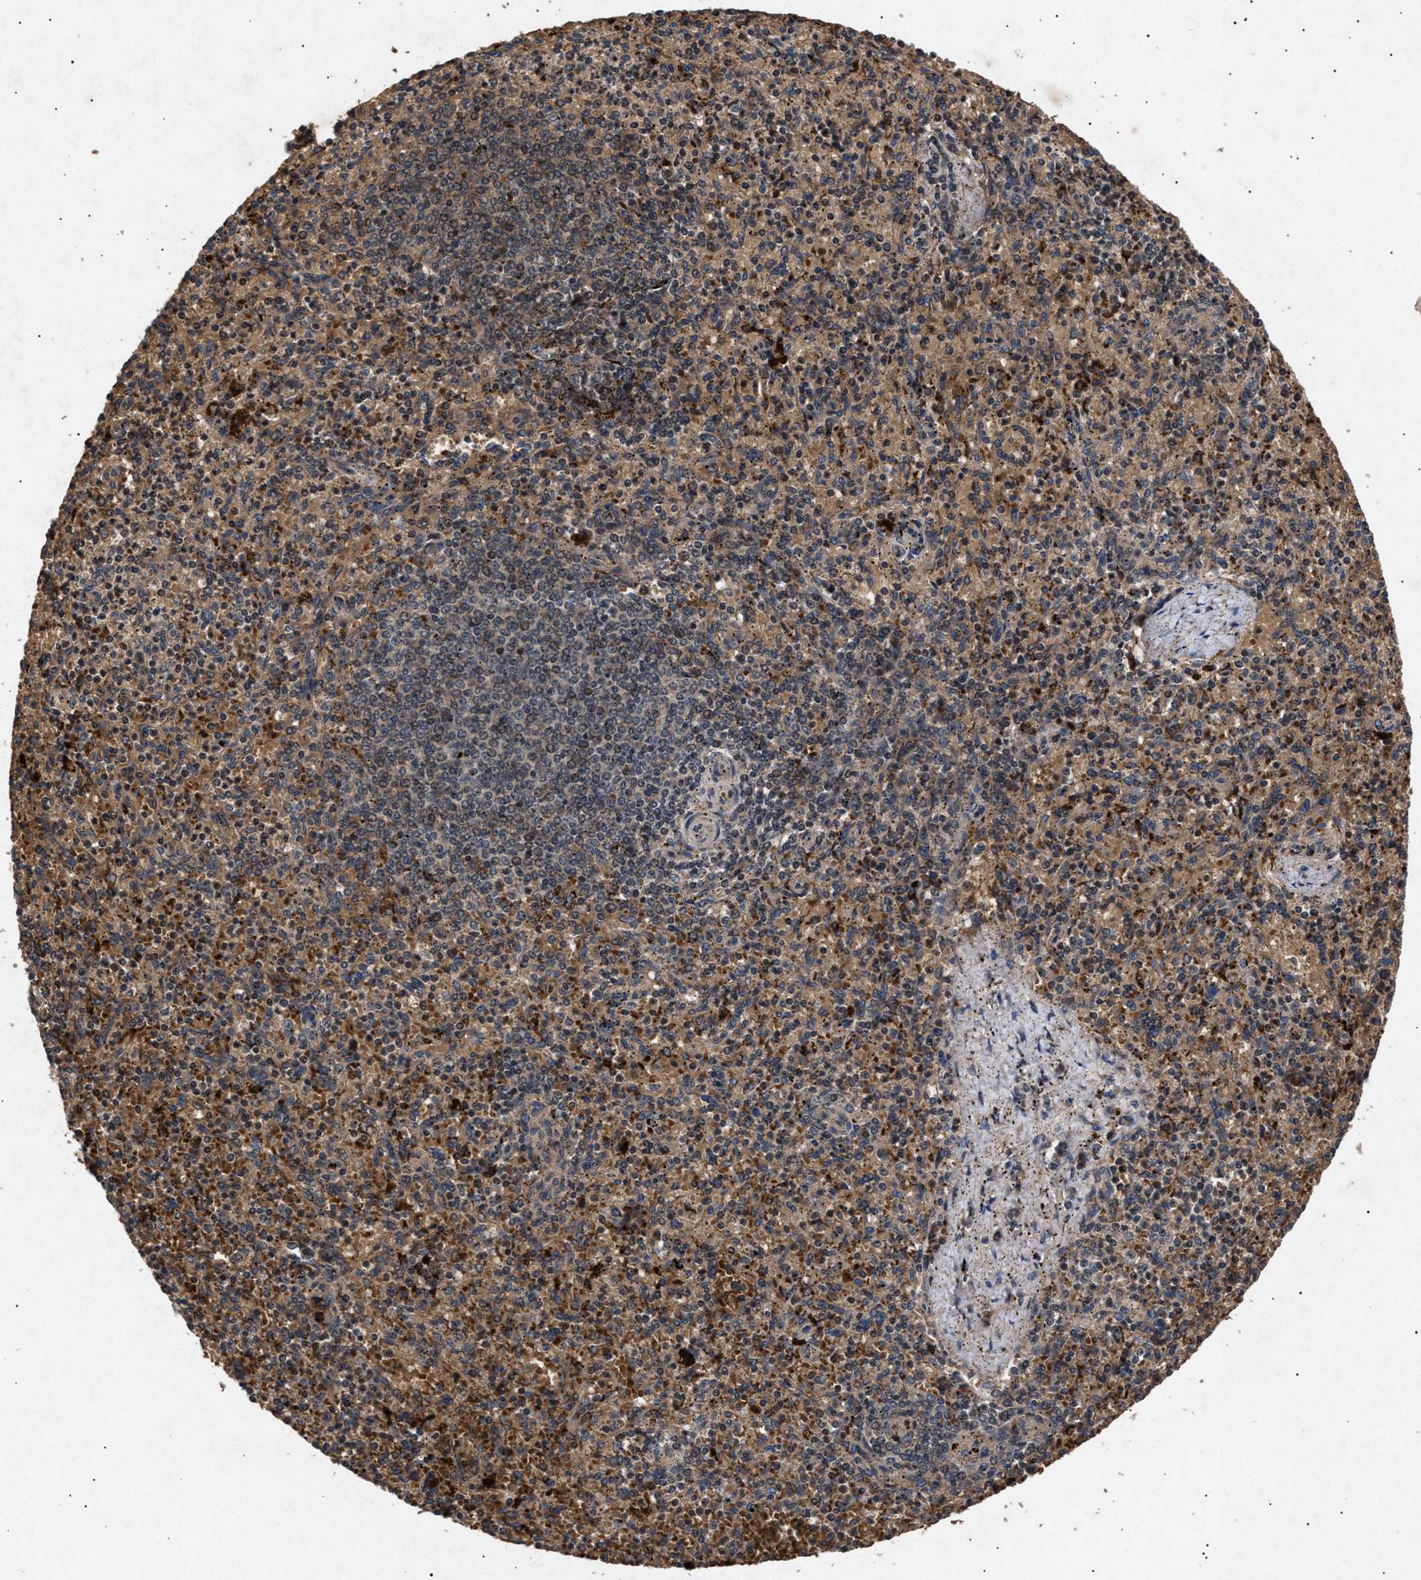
{"staining": {"intensity": "moderate", "quantity": ">75%", "location": "cytoplasmic/membranous"}, "tissue": "spleen", "cell_type": "Cells in red pulp", "image_type": "normal", "snomed": [{"axis": "morphology", "description": "Normal tissue, NOS"}, {"axis": "topography", "description": "Spleen"}], "caption": "Immunohistochemical staining of normal spleen exhibits >75% levels of moderate cytoplasmic/membranous protein staining in about >75% of cells in red pulp.", "gene": "ITGB5", "patient": {"sex": "male", "age": 72}}